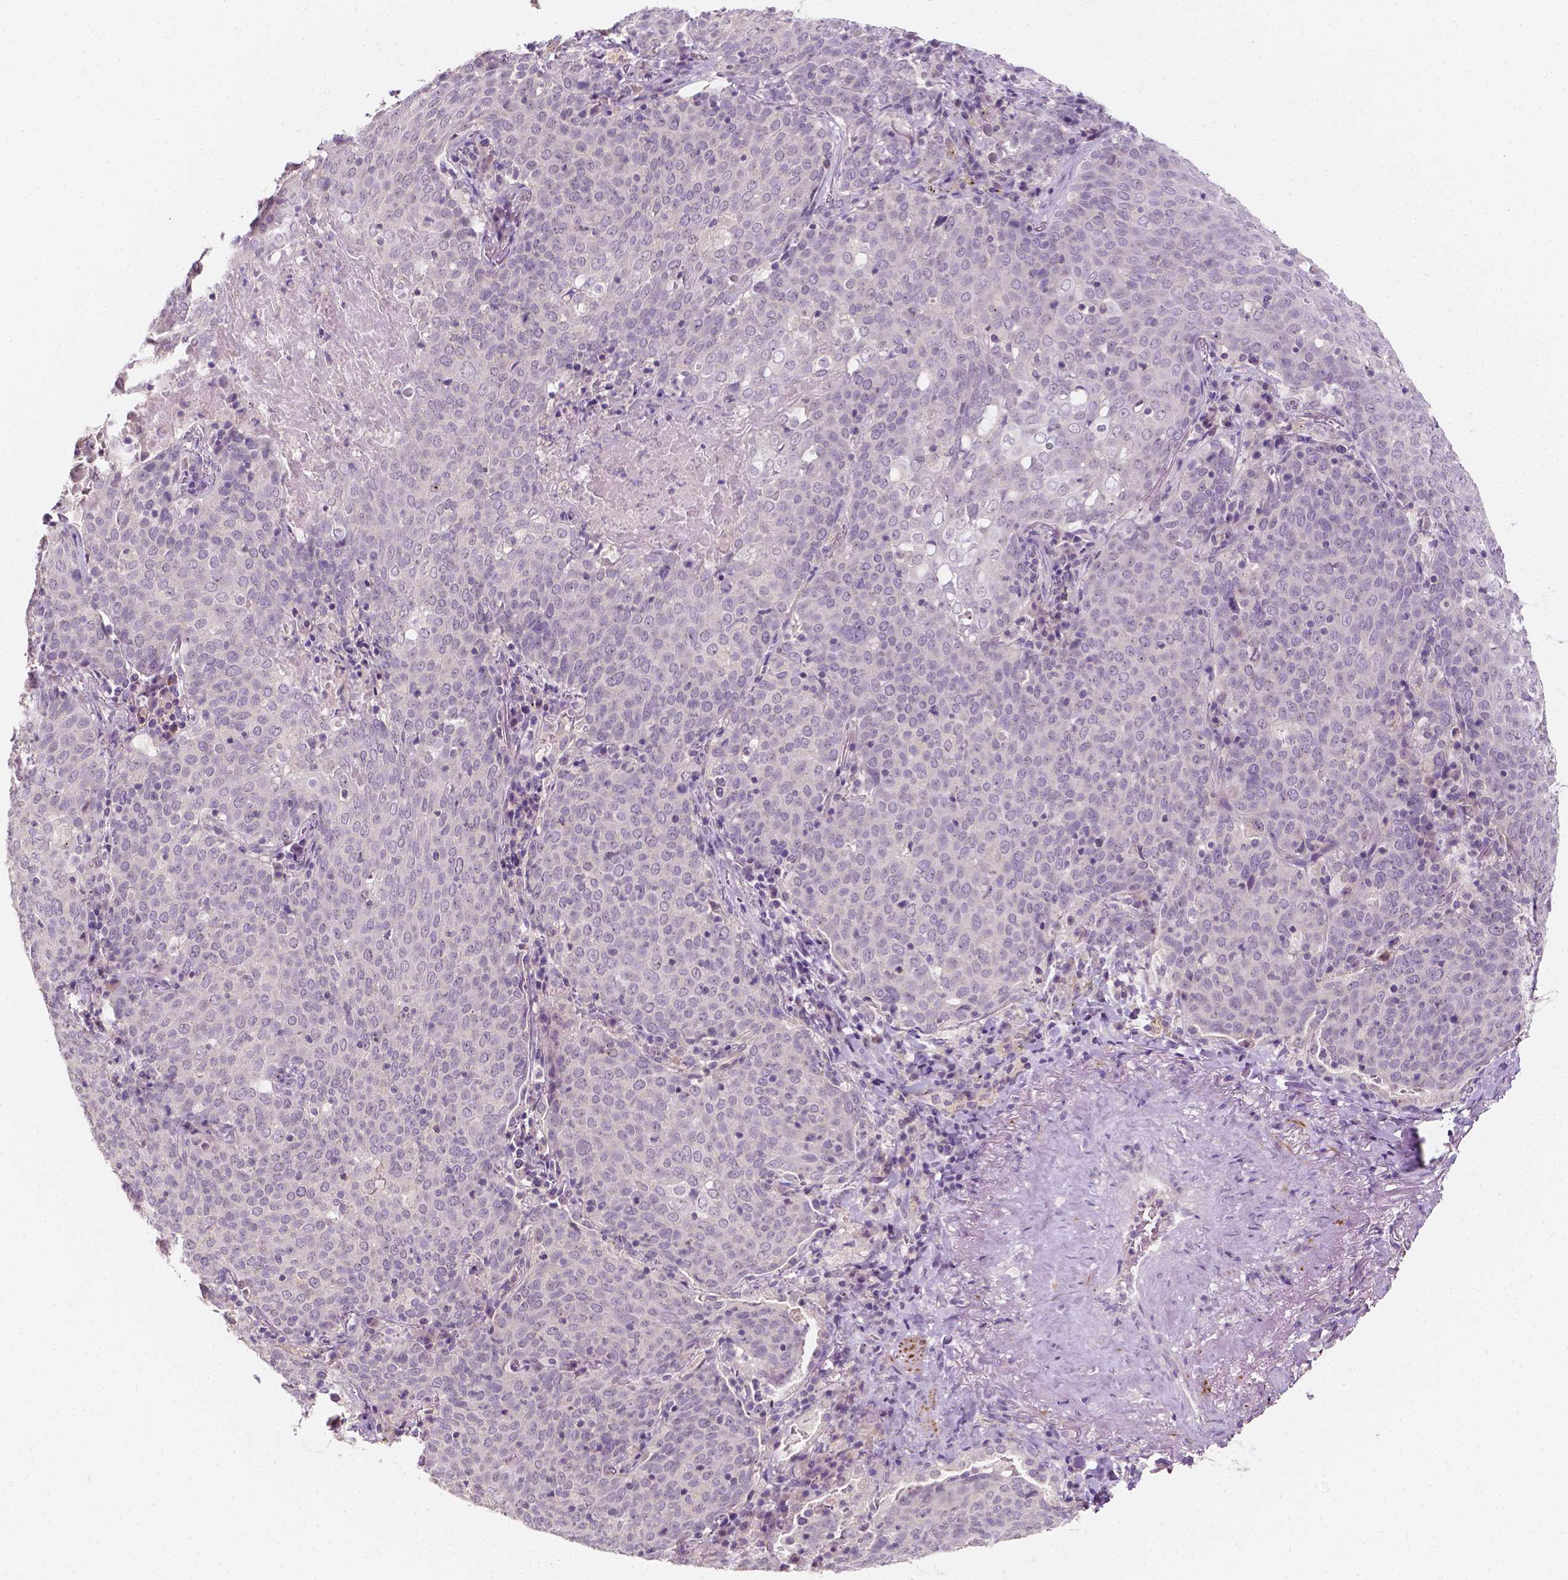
{"staining": {"intensity": "negative", "quantity": "none", "location": "none"}, "tissue": "lung cancer", "cell_type": "Tumor cells", "image_type": "cancer", "snomed": [{"axis": "morphology", "description": "Squamous cell carcinoma, NOS"}, {"axis": "topography", "description": "Lung"}], "caption": "The photomicrograph shows no significant positivity in tumor cells of lung cancer.", "gene": "SIRT2", "patient": {"sex": "male", "age": 82}}